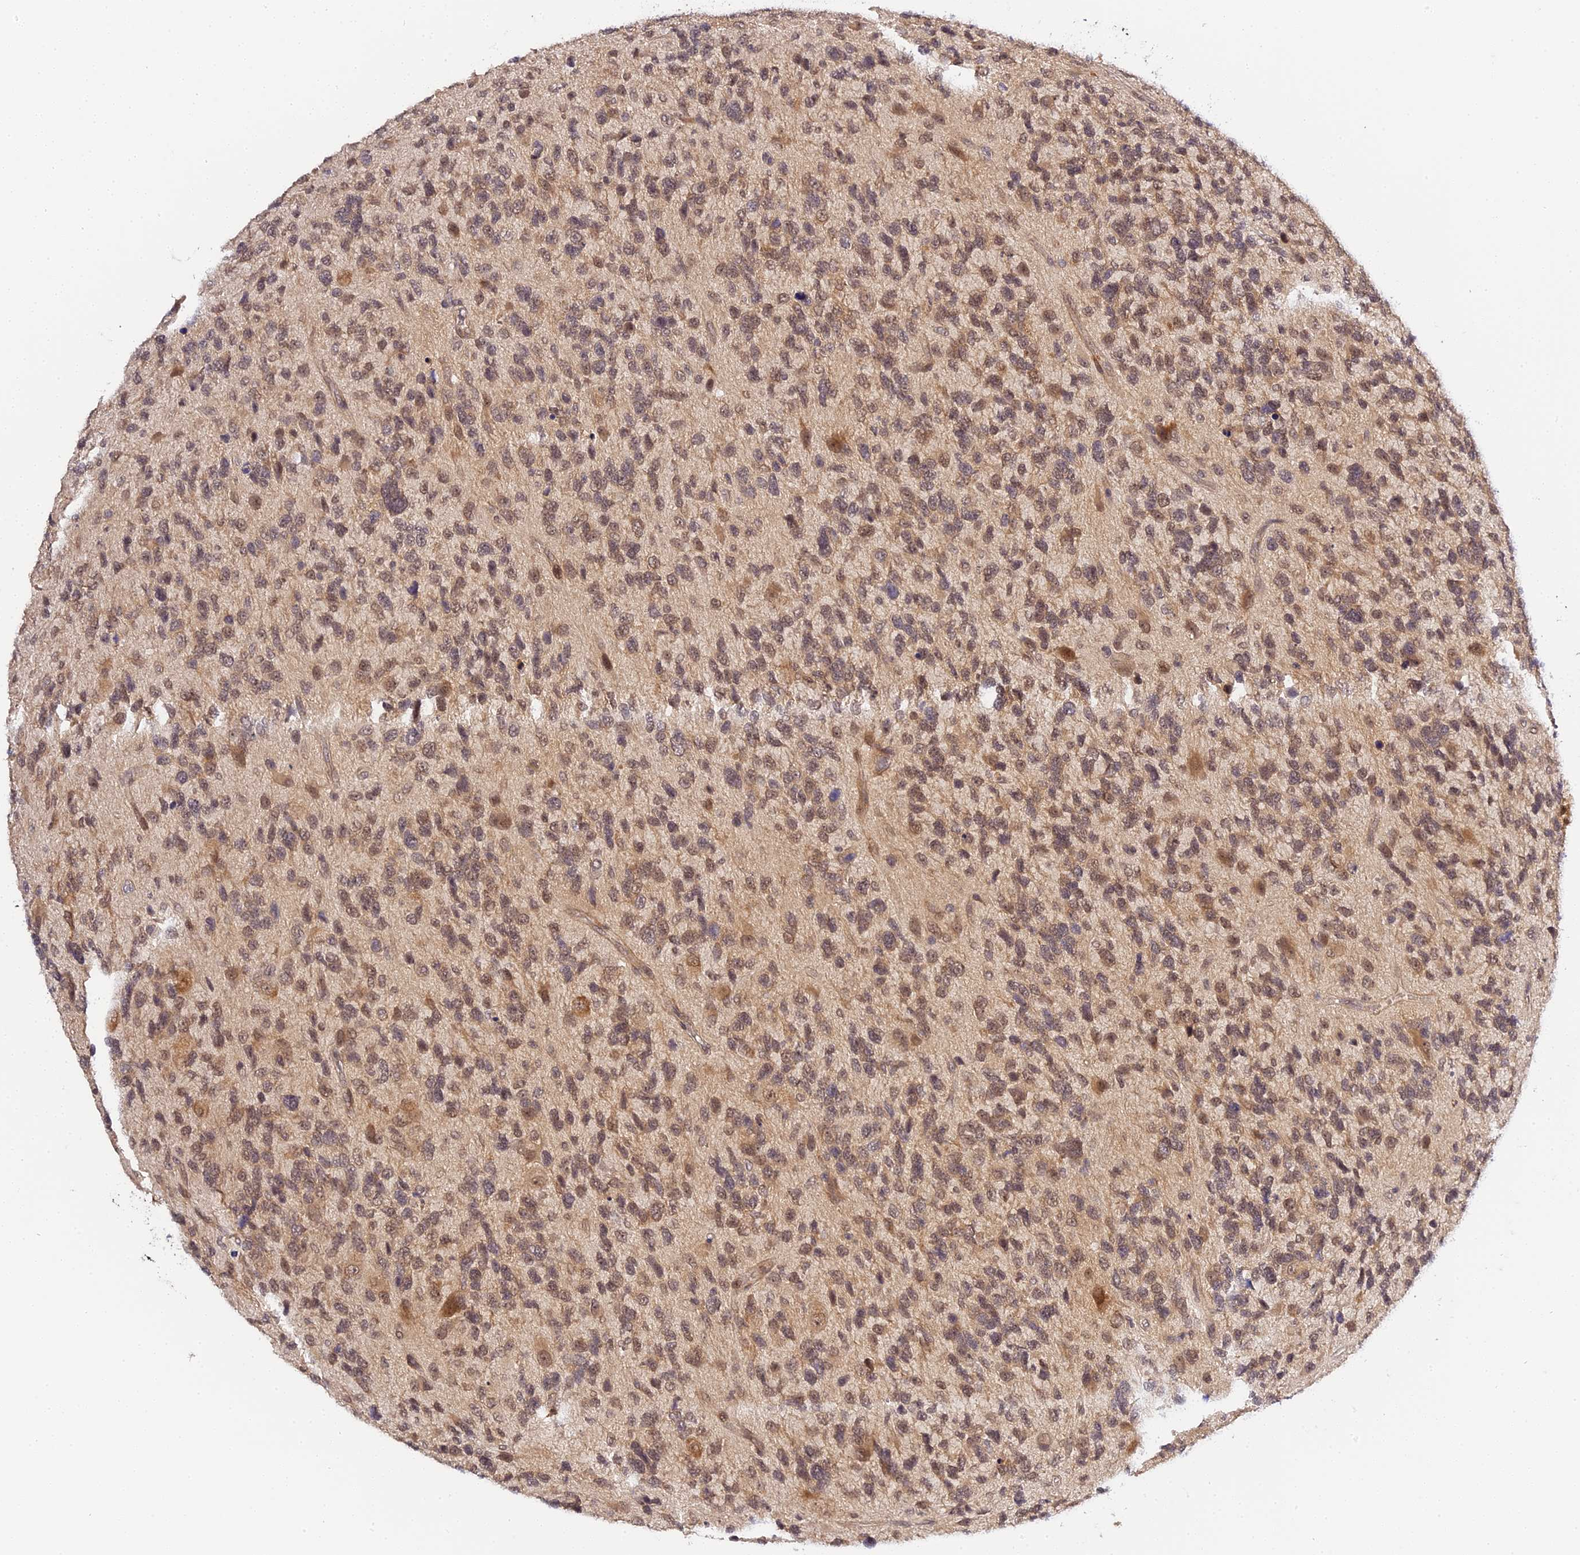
{"staining": {"intensity": "moderate", "quantity": ">75%", "location": "cytoplasmic/membranous"}, "tissue": "glioma", "cell_type": "Tumor cells", "image_type": "cancer", "snomed": [{"axis": "morphology", "description": "Glioma, malignant, High grade"}, {"axis": "topography", "description": "Brain"}], "caption": "This micrograph demonstrates immunohistochemistry (IHC) staining of malignant high-grade glioma, with medium moderate cytoplasmic/membranous expression in approximately >75% of tumor cells.", "gene": "IMPACT", "patient": {"sex": "female", "age": 58}}